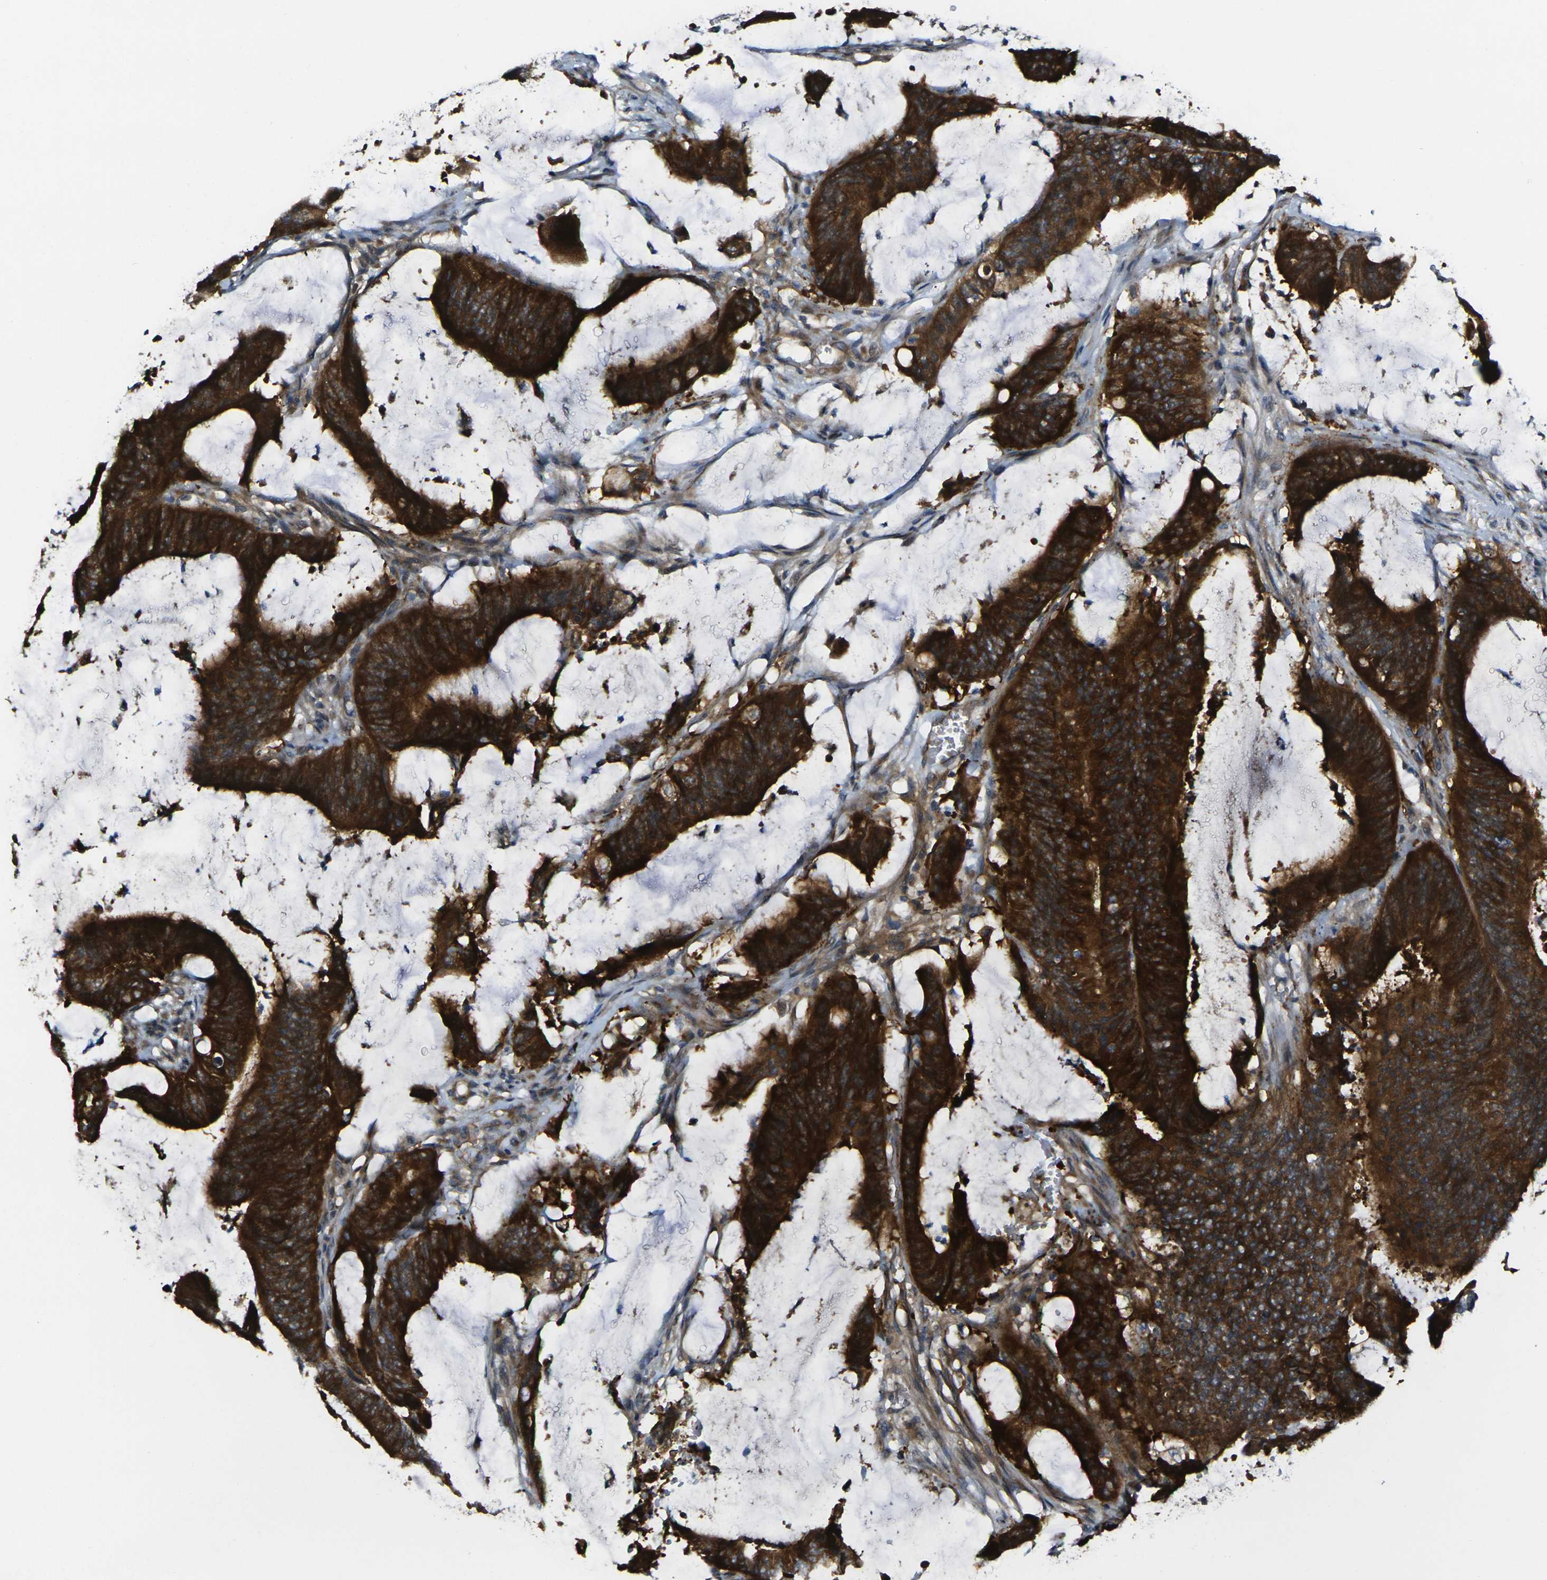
{"staining": {"intensity": "strong", "quantity": ">75%", "location": "cytoplasmic/membranous"}, "tissue": "colorectal cancer", "cell_type": "Tumor cells", "image_type": "cancer", "snomed": [{"axis": "morphology", "description": "Adenocarcinoma, NOS"}, {"axis": "topography", "description": "Rectum"}], "caption": "A histopathology image showing strong cytoplasmic/membranous positivity in about >75% of tumor cells in colorectal cancer, as visualized by brown immunohistochemical staining.", "gene": "GNA12", "patient": {"sex": "female", "age": 66}}